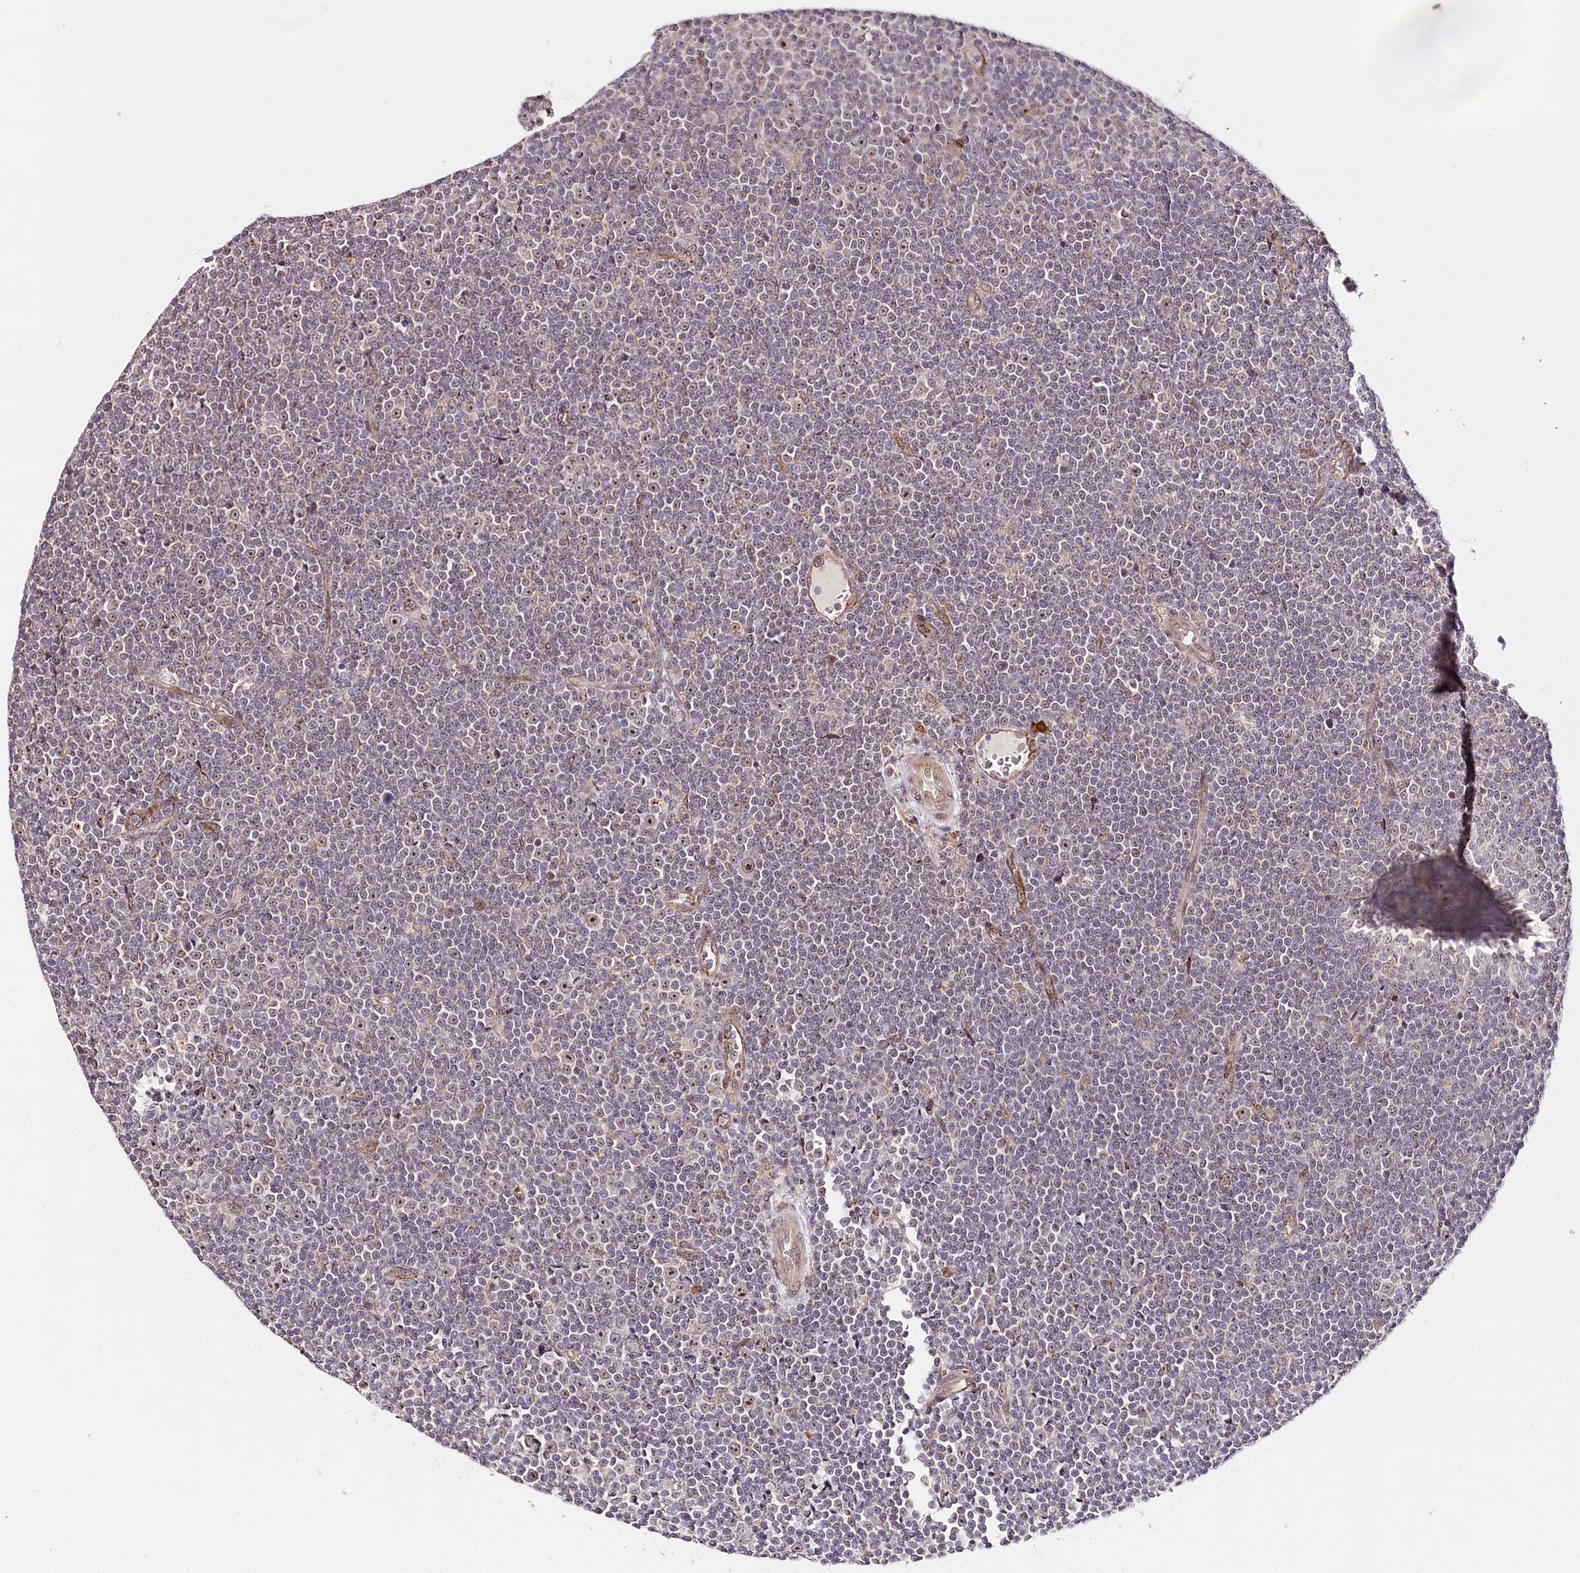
{"staining": {"intensity": "moderate", "quantity": "<25%", "location": "nuclear"}, "tissue": "lymphoma", "cell_type": "Tumor cells", "image_type": "cancer", "snomed": [{"axis": "morphology", "description": "Malignant lymphoma, non-Hodgkin's type, Low grade"}, {"axis": "topography", "description": "Lymph node"}], "caption": "Moderate nuclear positivity for a protein is present in about <25% of tumor cells of malignant lymphoma, non-Hodgkin's type (low-grade) using immunohistochemistry (IHC).", "gene": "WDR36", "patient": {"sex": "female", "age": 67}}